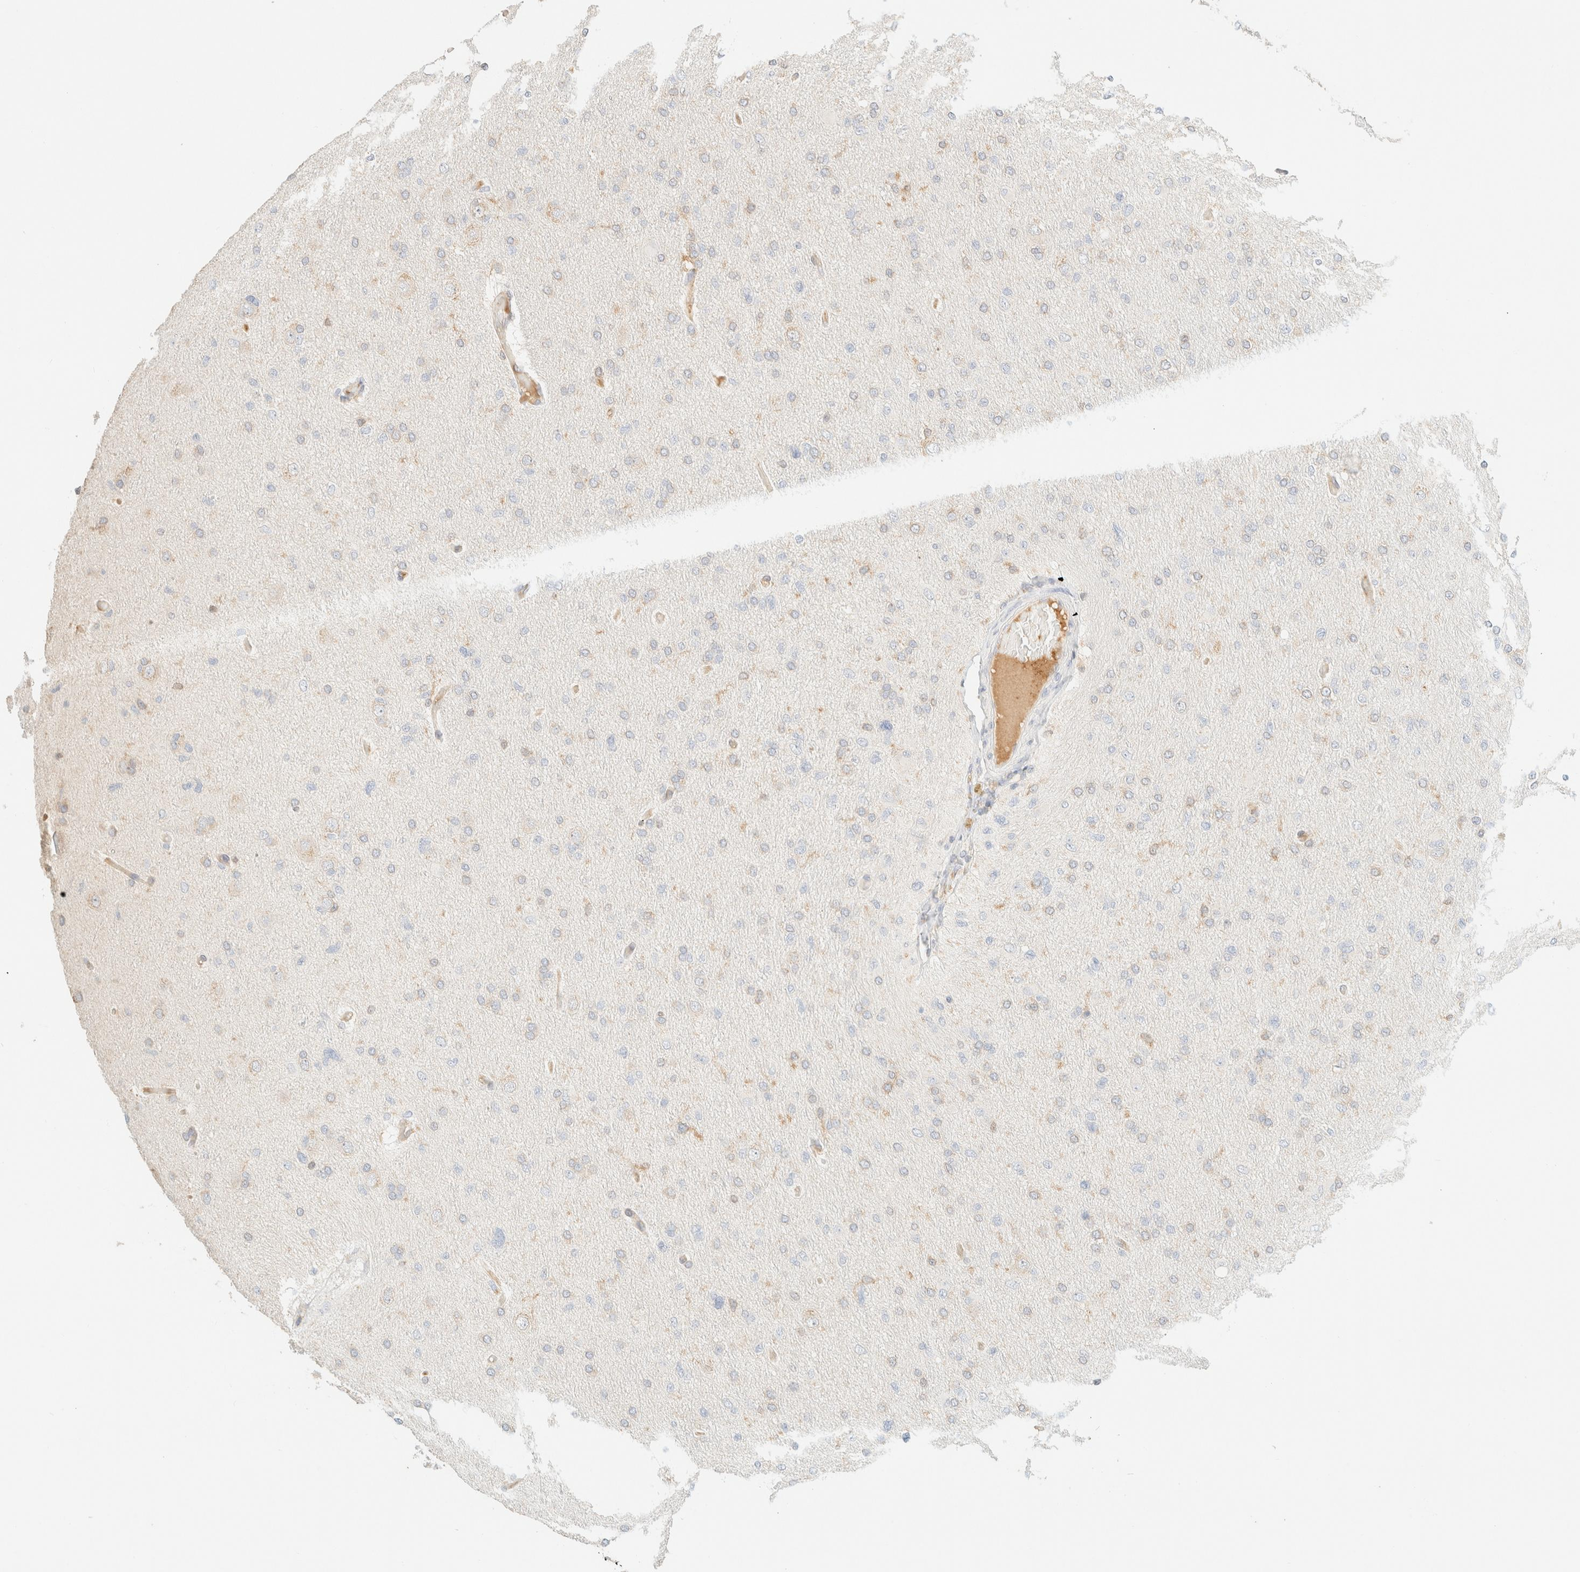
{"staining": {"intensity": "negative", "quantity": "none", "location": "none"}, "tissue": "glioma", "cell_type": "Tumor cells", "image_type": "cancer", "snomed": [{"axis": "morphology", "description": "Glioma, malignant, High grade"}, {"axis": "topography", "description": "Cerebral cortex"}], "caption": "Image shows no protein expression in tumor cells of glioma tissue.", "gene": "FHOD1", "patient": {"sex": "female", "age": 36}}